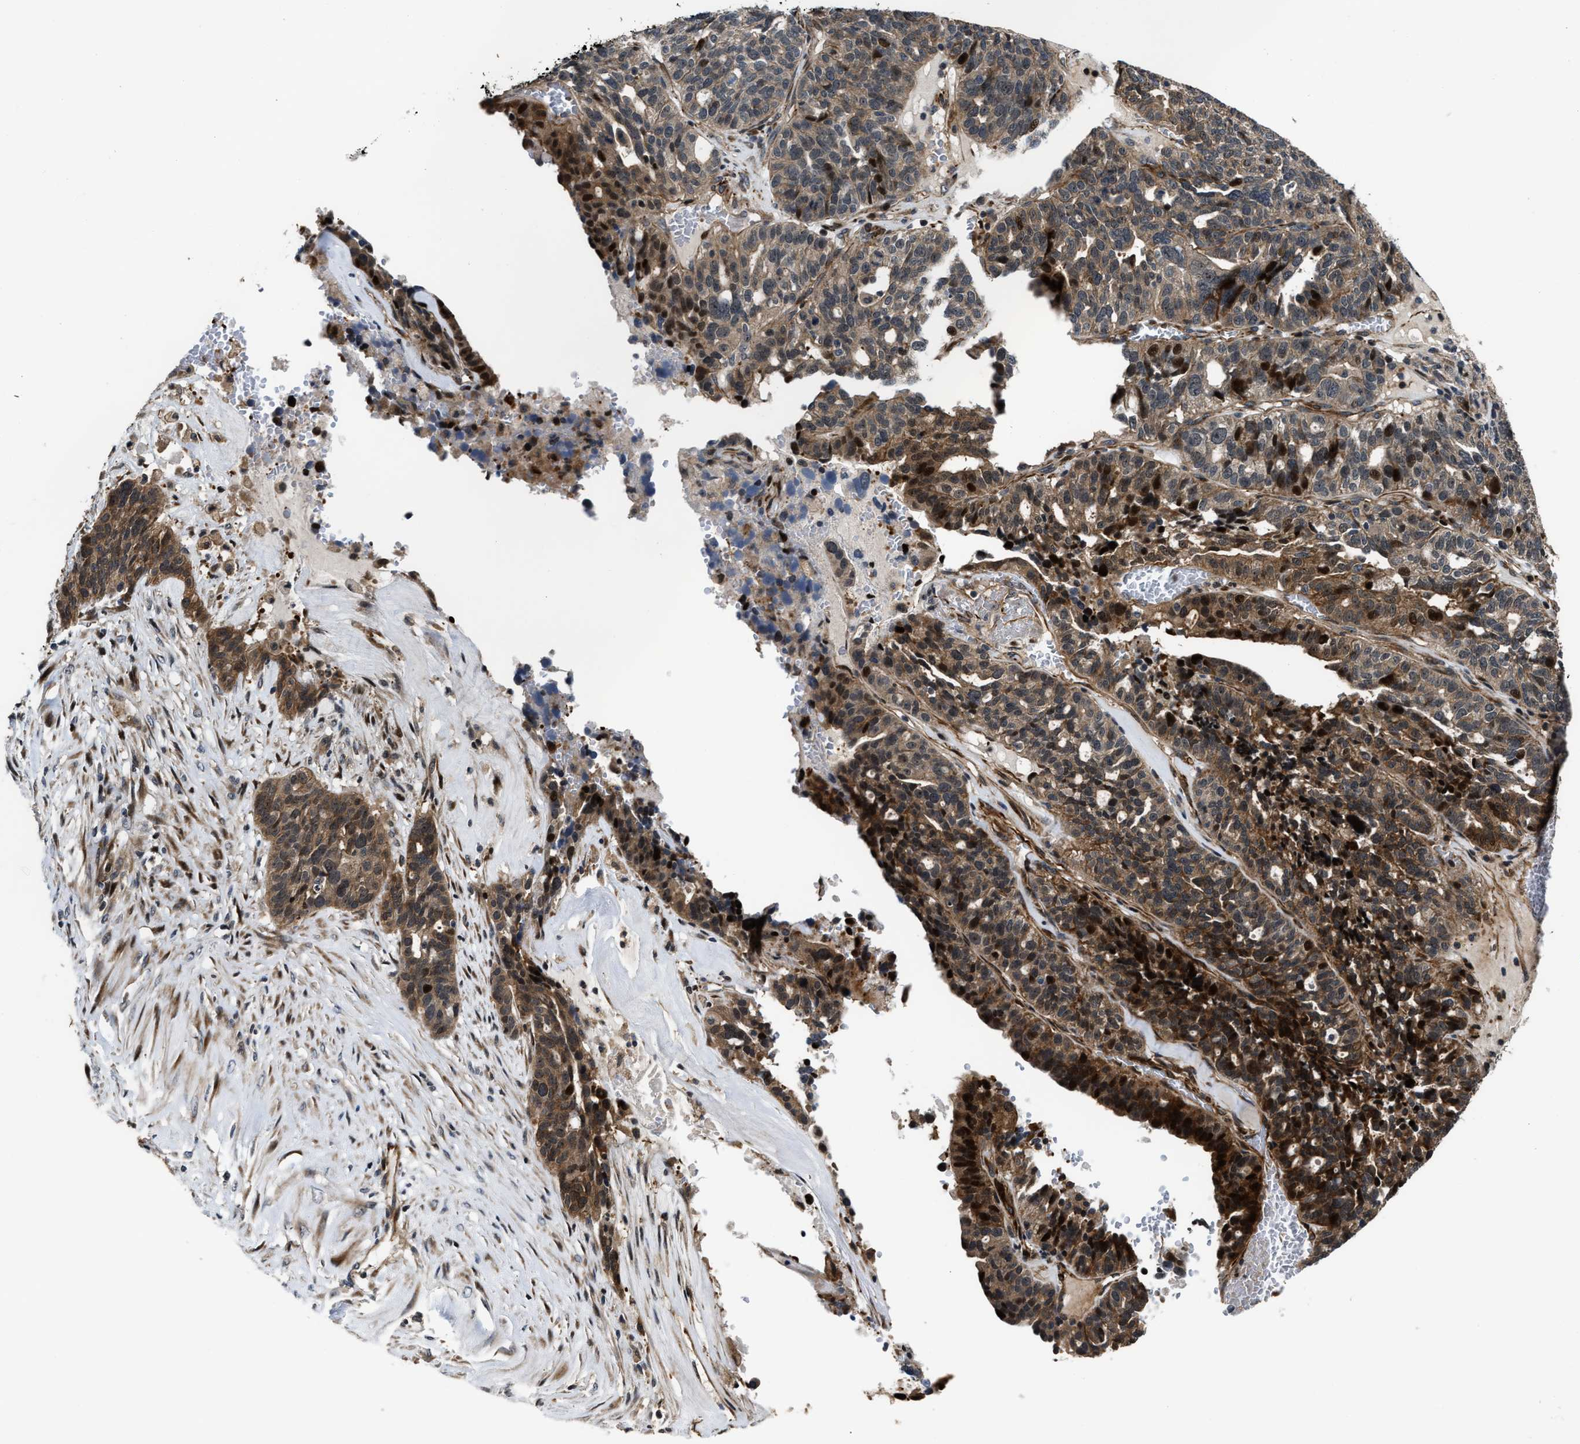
{"staining": {"intensity": "strong", "quantity": ">75%", "location": "cytoplasmic/membranous,nuclear"}, "tissue": "ovarian cancer", "cell_type": "Tumor cells", "image_type": "cancer", "snomed": [{"axis": "morphology", "description": "Cystadenocarcinoma, serous, NOS"}, {"axis": "topography", "description": "Ovary"}], "caption": "Protein analysis of ovarian cancer (serous cystadenocarcinoma) tissue exhibits strong cytoplasmic/membranous and nuclear positivity in approximately >75% of tumor cells.", "gene": "ALDH3A2", "patient": {"sex": "female", "age": 59}}